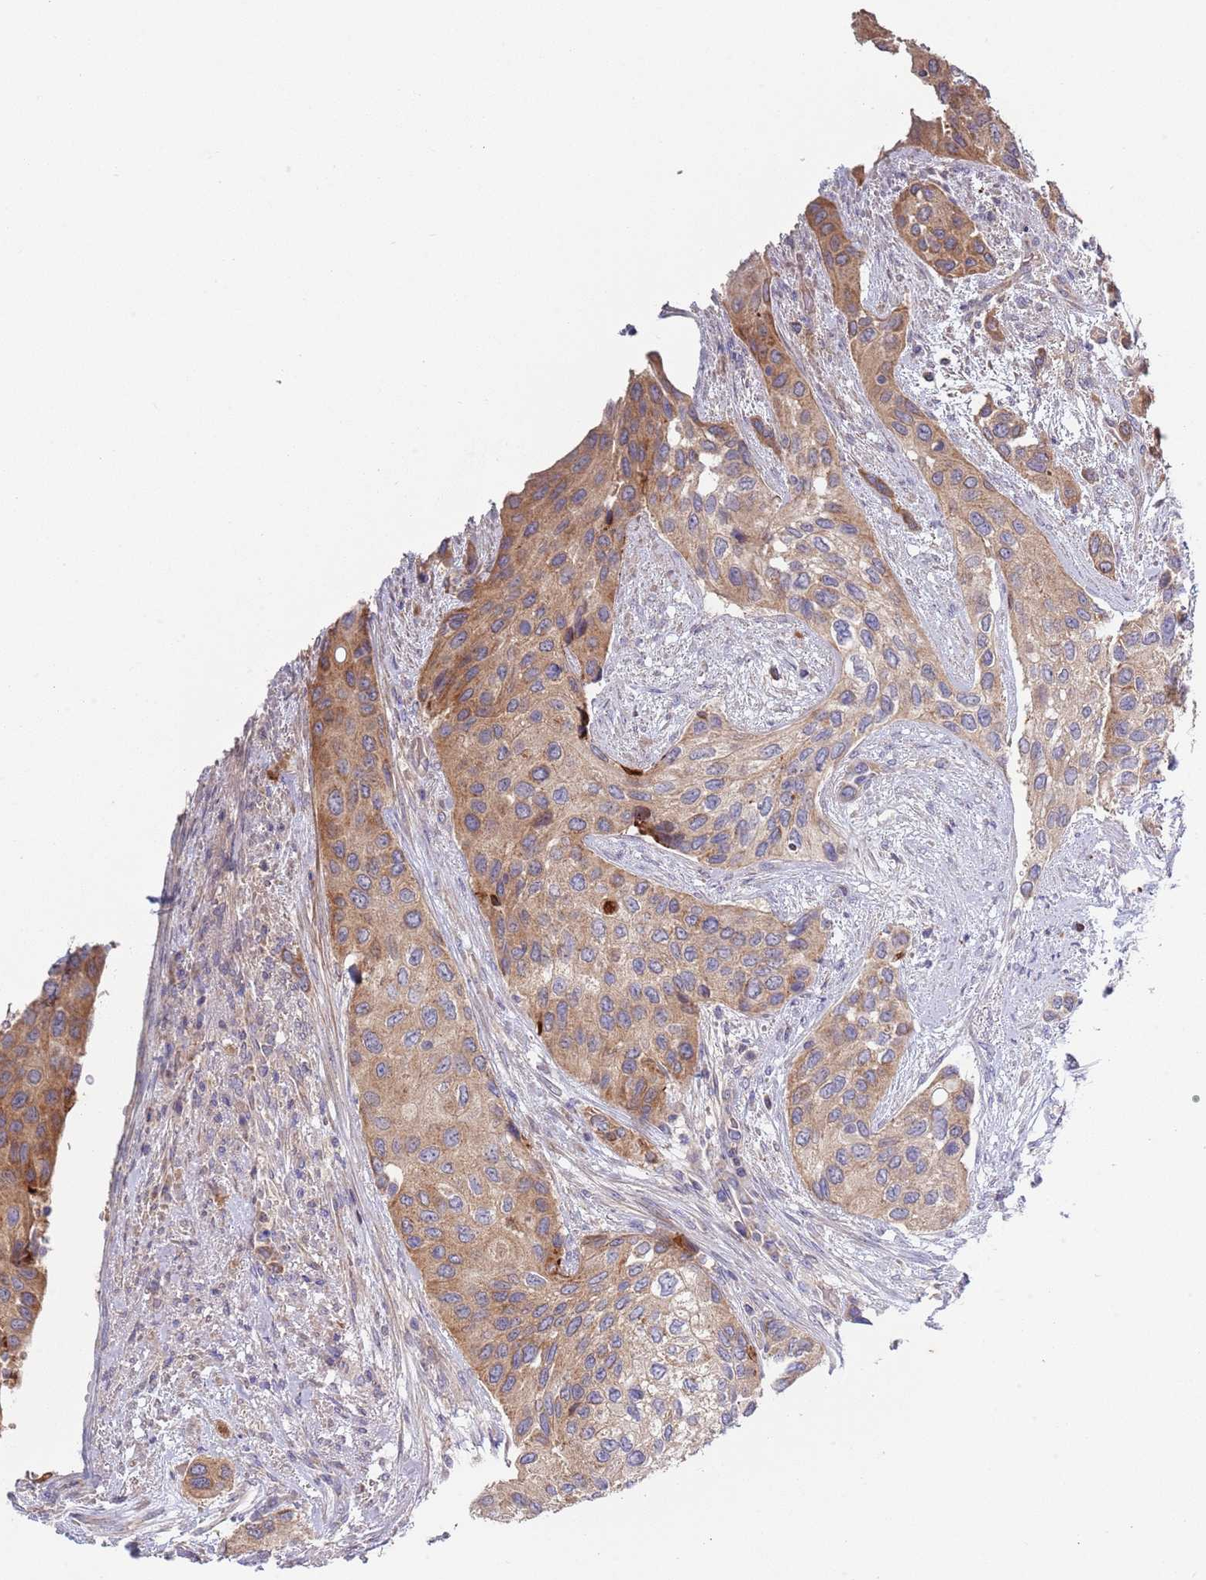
{"staining": {"intensity": "moderate", "quantity": ">75%", "location": "cytoplasmic/membranous"}, "tissue": "urothelial cancer", "cell_type": "Tumor cells", "image_type": "cancer", "snomed": [{"axis": "morphology", "description": "Normal tissue, NOS"}, {"axis": "morphology", "description": "Urothelial carcinoma, High grade"}, {"axis": "topography", "description": "Vascular tissue"}, {"axis": "topography", "description": "Urinary bladder"}], "caption": "The immunohistochemical stain shows moderate cytoplasmic/membranous expression in tumor cells of high-grade urothelial carcinoma tissue.", "gene": "ABCC10", "patient": {"sex": "female", "age": 56}}